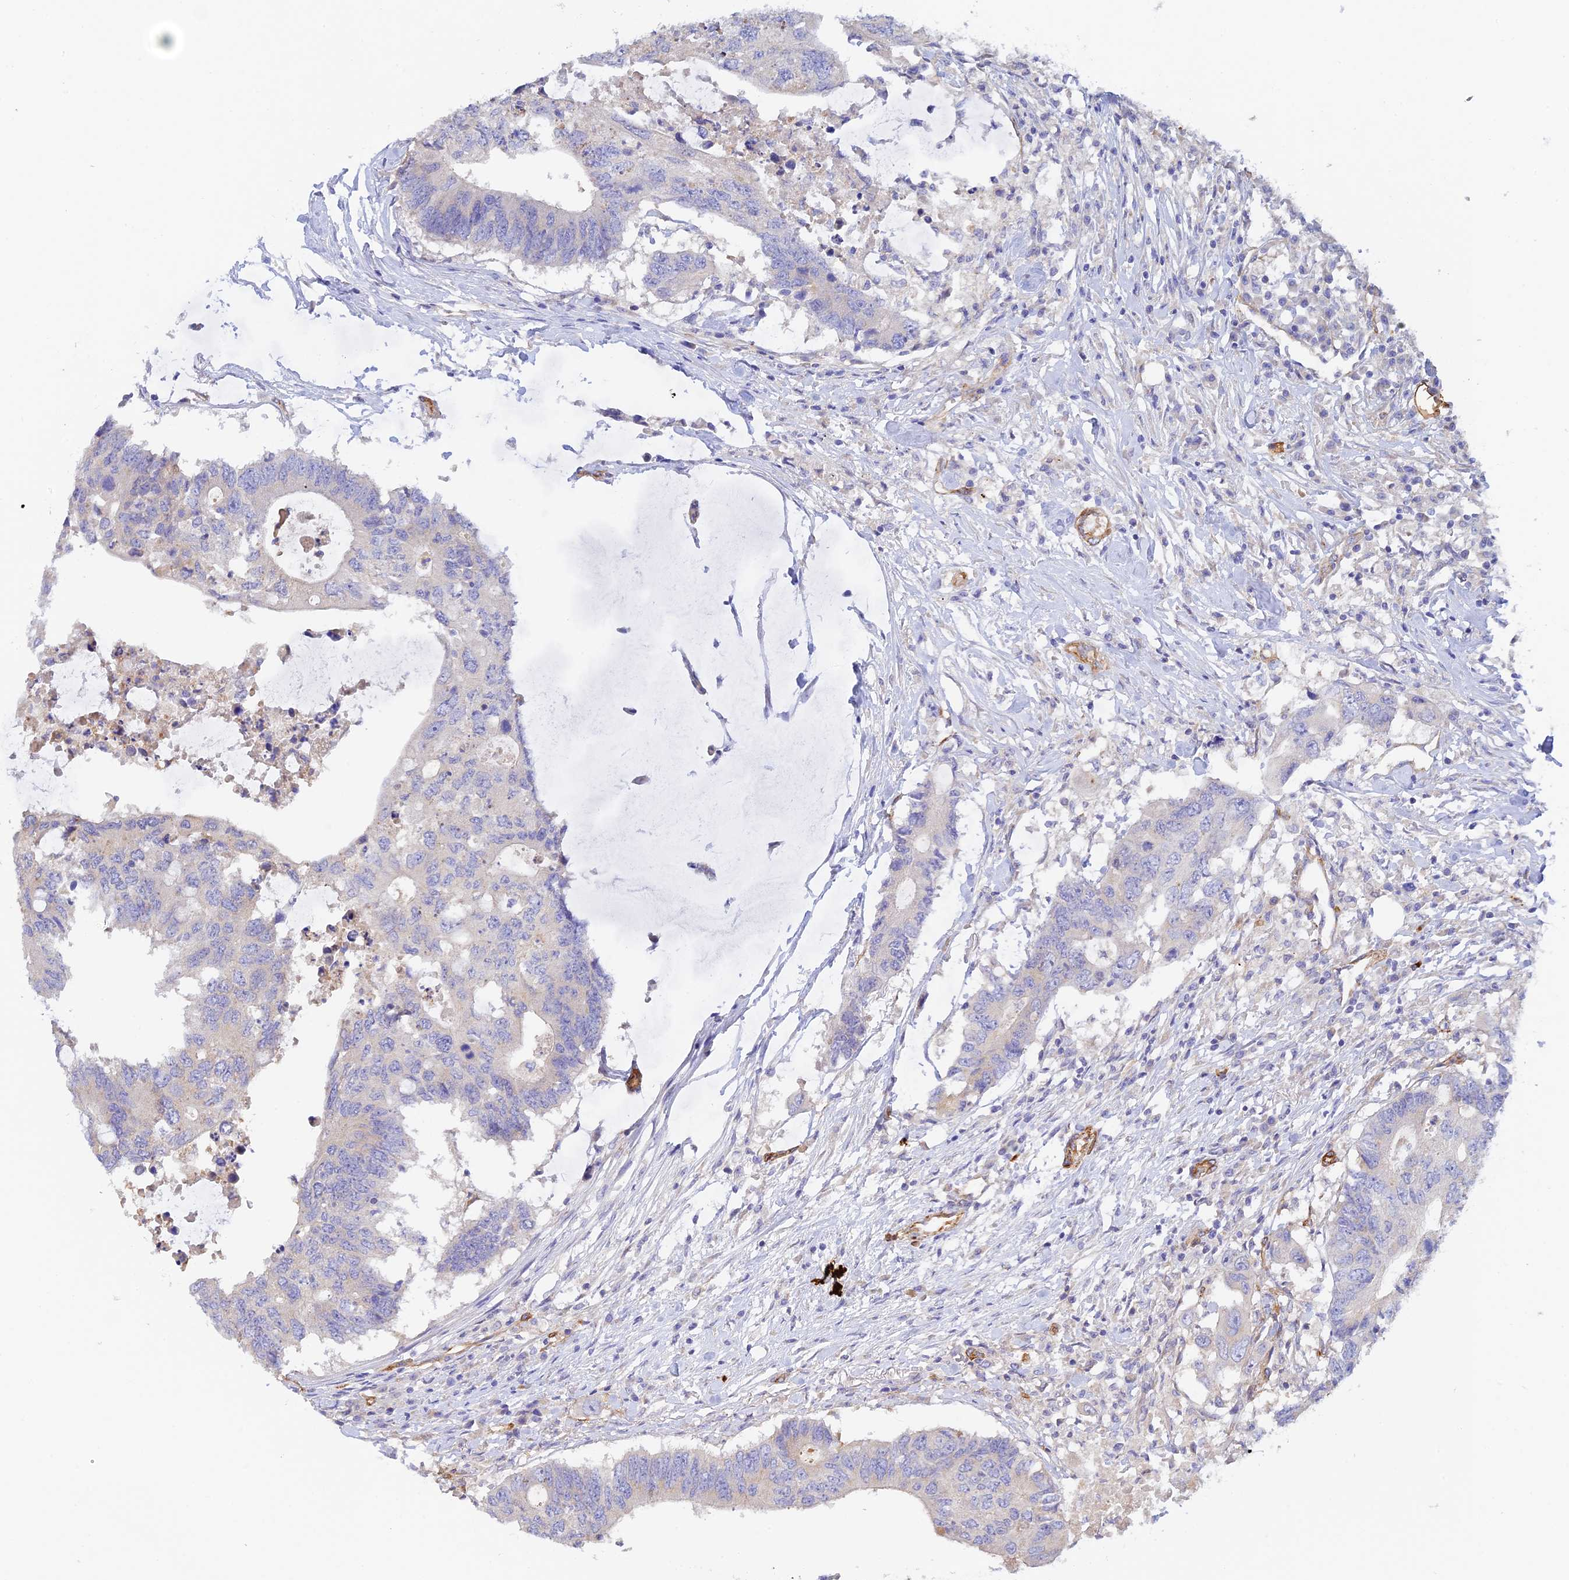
{"staining": {"intensity": "negative", "quantity": "none", "location": "none"}, "tissue": "colorectal cancer", "cell_type": "Tumor cells", "image_type": "cancer", "snomed": [{"axis": "morphology", "description": "Adenocarcinoma, NOS"}, {"axis": "topography", "description": "Colon"}], "caption": "The immunohistochemistry image has no significant positivity in tumor cells of colorectal adenocarcinoma tissue.", "gene": "MYO9A", "patient": {"sex": "male", "age": 71}}